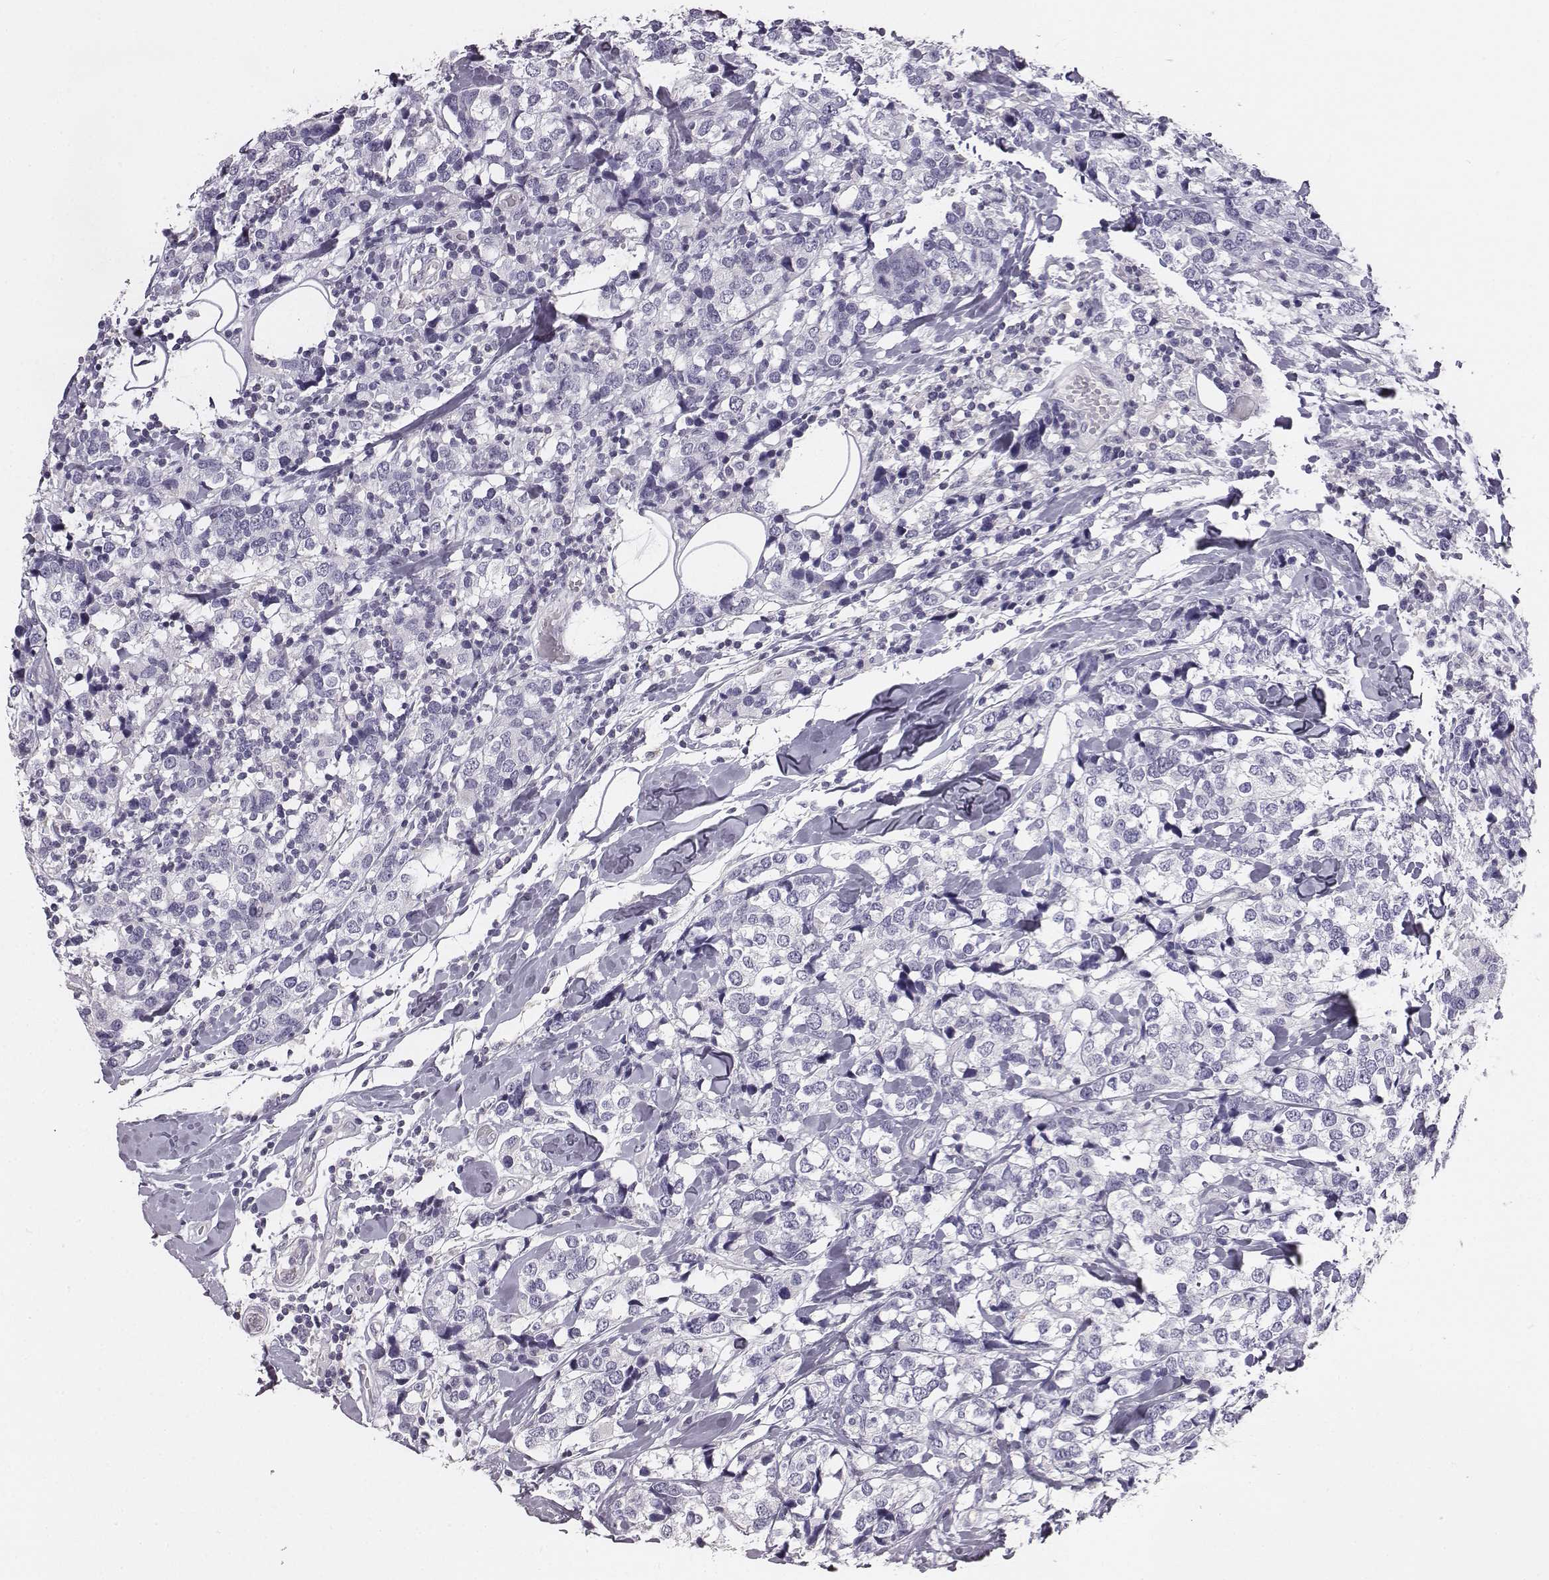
{"staining": {"intensity": "negative", "quantity": "none", "location": "none"}, "tissue": "breast cancer", "cell_type": "Tumor cells", "image_type": "cancer", "snomed": [{"axis": "morphology", "description": "Lobular carcinoma"}, {"axis": "topography", "description": "Breast"}], "caption": "An image of lobular carcinoma (breast) stained for a protein exhibits no brown staining in tumor cells.", "gene": "ADAM7", "patient": {"sex": "female", "age": 59}}